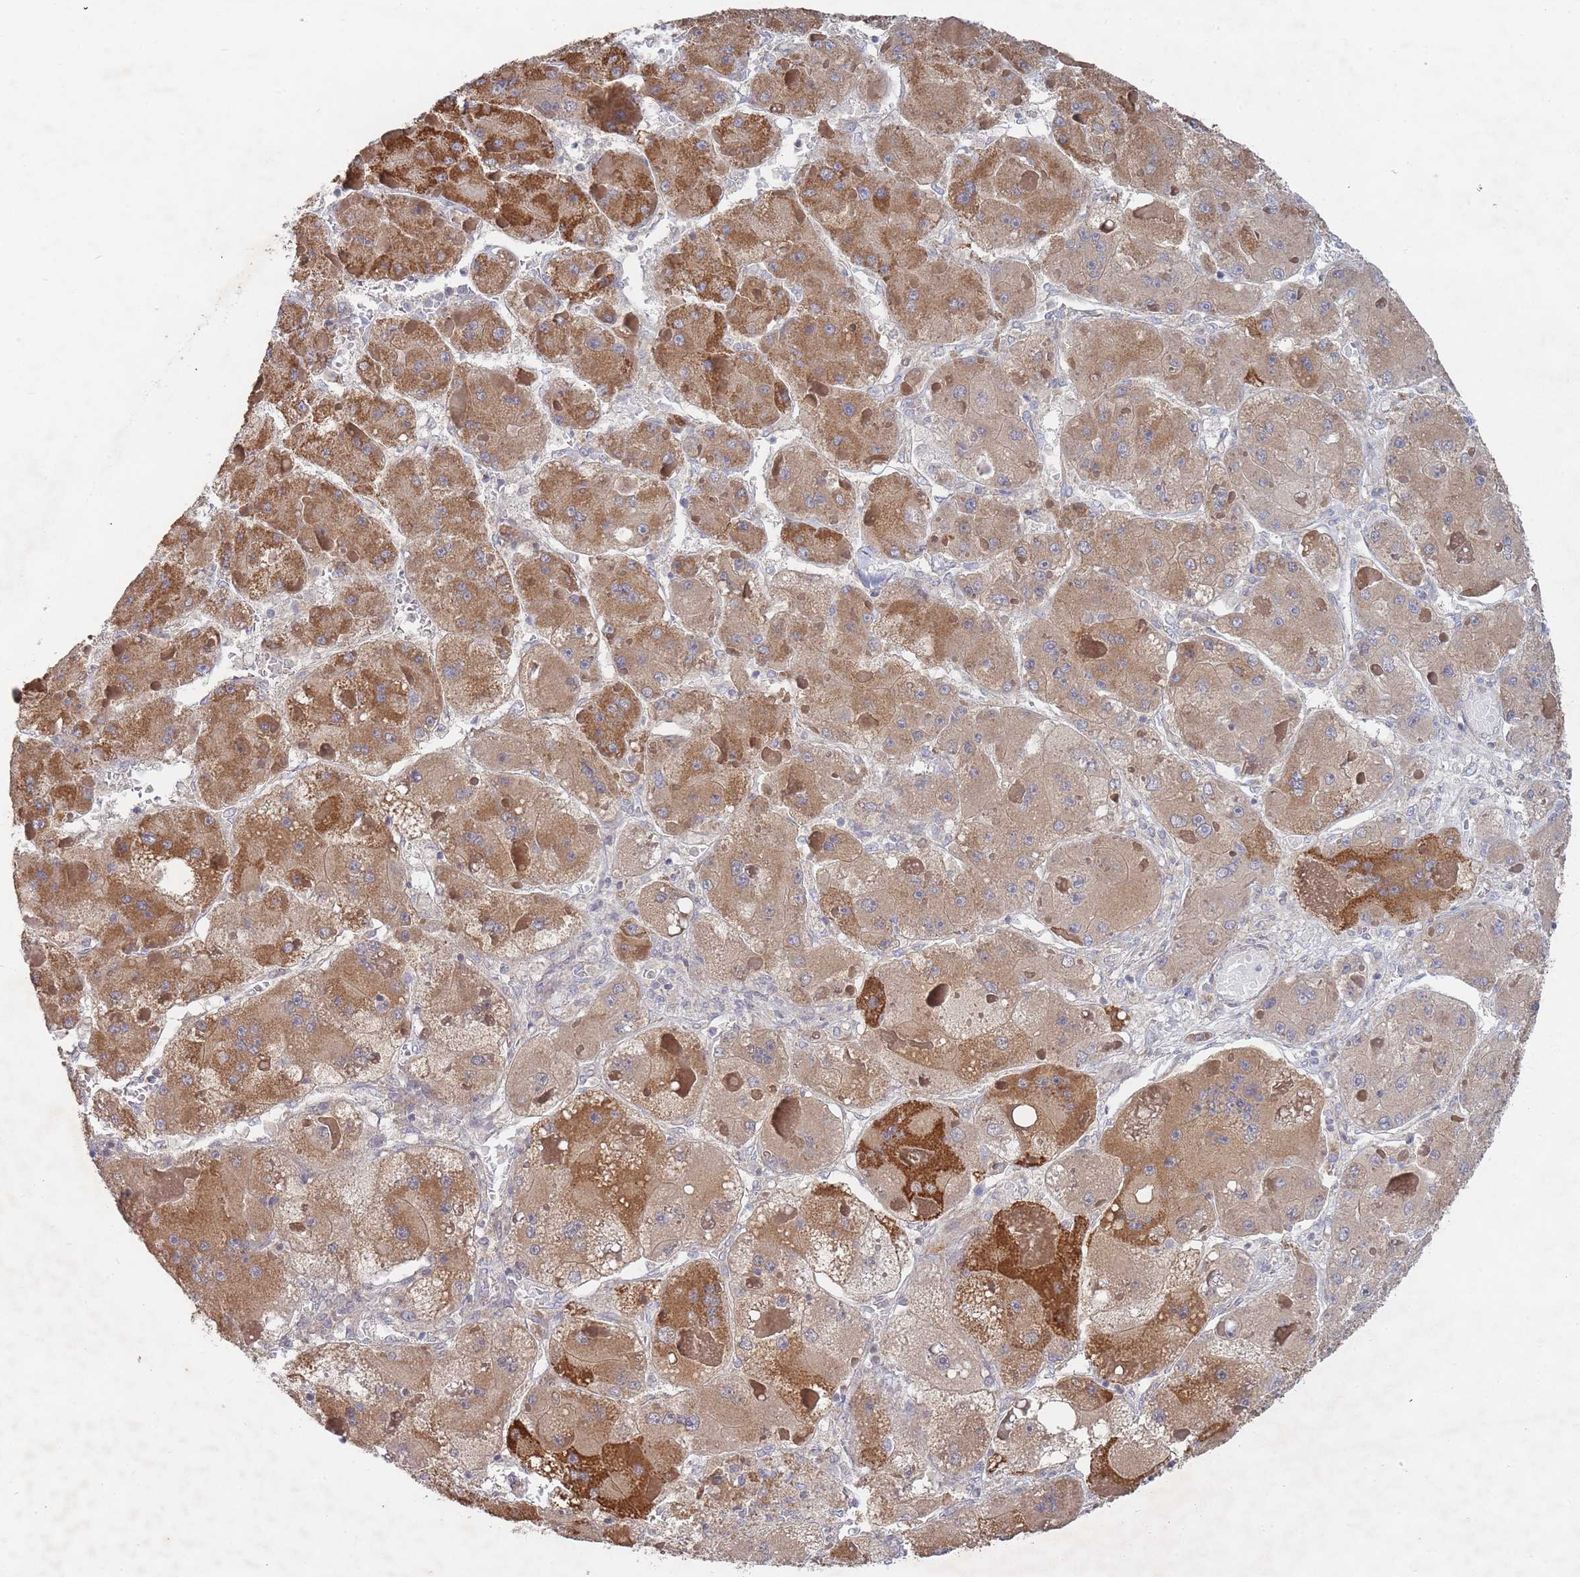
{"staining": {"intensity": "moderate", "quantity": ">75%", "location": "cytoplasmic/membranous"}, "tissue": "liver cancer", "cell_type": "Tumor cells", "image_type": "cancer", "snomed": [{"axis": "morphology", "description": "Carcinoma, Hepatocellular, NOS"}, {"axis": "topography", "description": "Liver"}], "caption": "Protein staining by IHC demonstrates moderate cytoplasmic/membranous staining in approximately >75% of tumor cells in liver hepatocellular carcinoma.", "gene": "SLC35F5", "patient": {"sex": "female", "age": 73}}